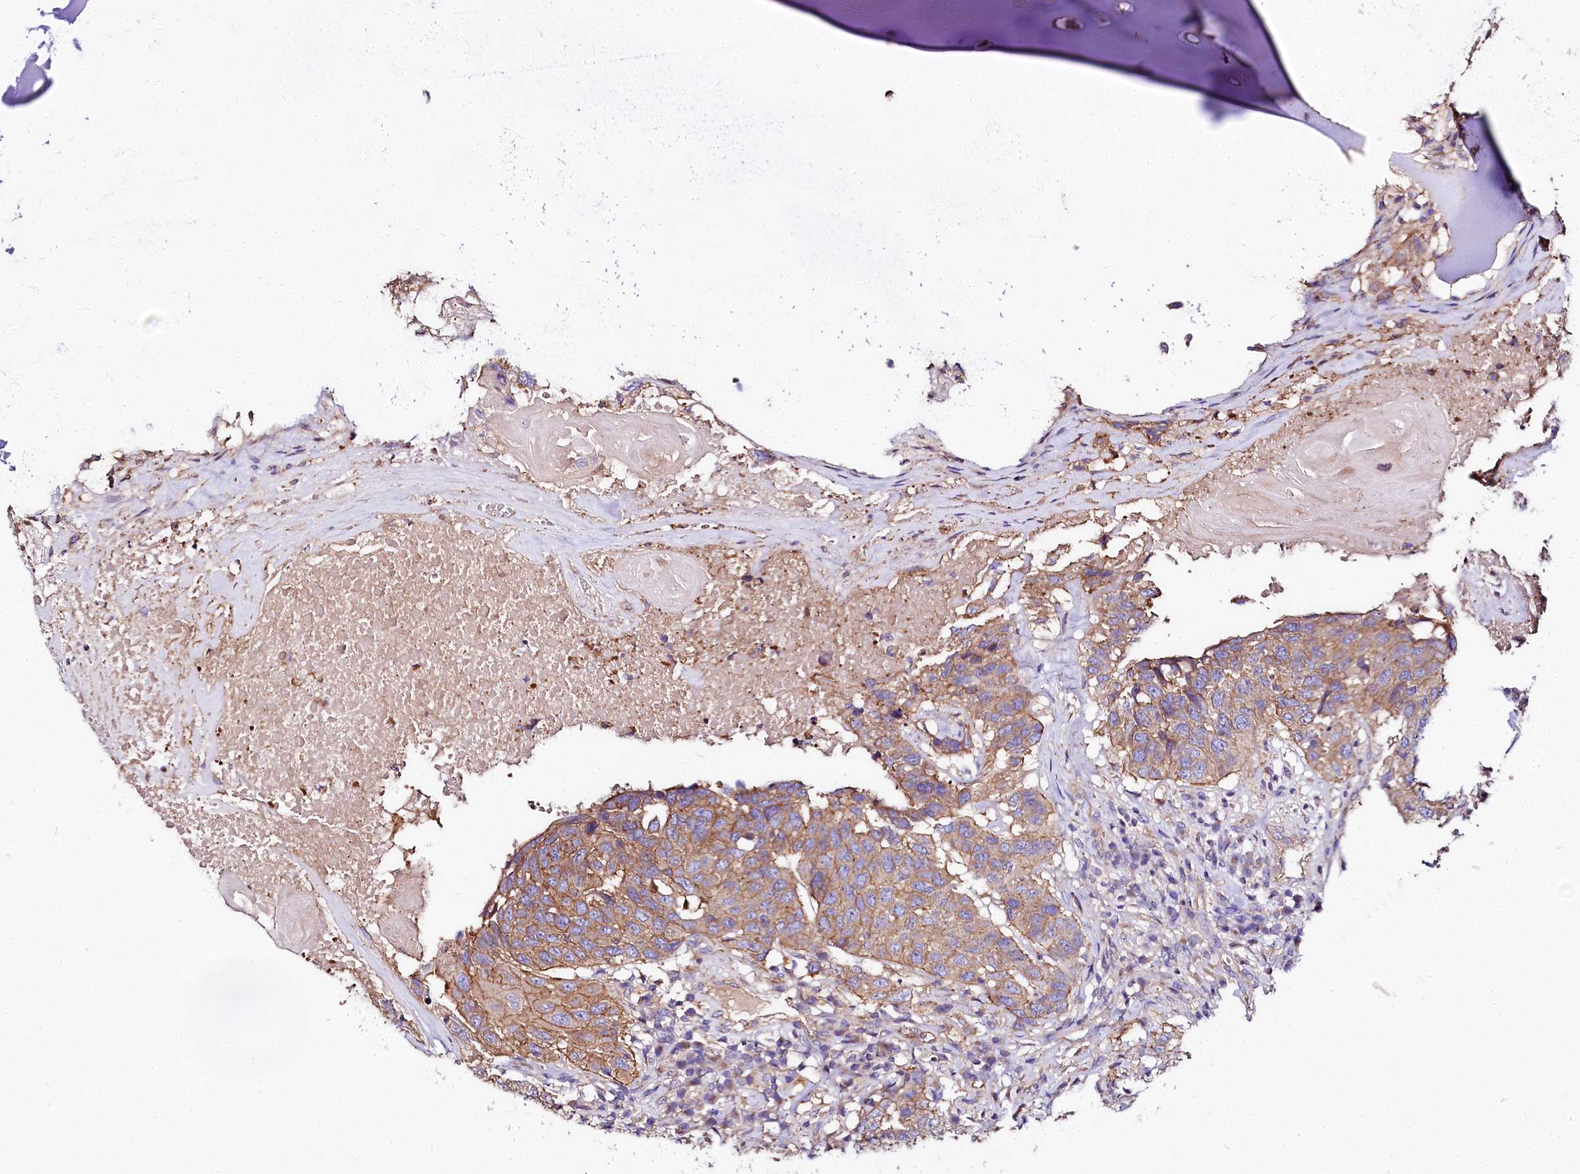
{"staining": {"intensity": "moderate", "quantity": "25%-75%", "location": "cytoplasmic/membranous"}, "tissue": "head and neck cancer", "cell_type": "Tumor cells", "image_type": "cancer", "snomed": [{"axis": "morphology", "description": "Squamous cell carcinoma, NOS"}, {"axis": "topography", "description": "Head-Neck"}], "caption": "Protein staining of head and neck cancer tissue demonstrates moderate cytoplasmic/membranous positivity in about 25%-75% of tumor cells.", "gene": "FCHSD2", "patient": {"sex": "male", "age": 66}}